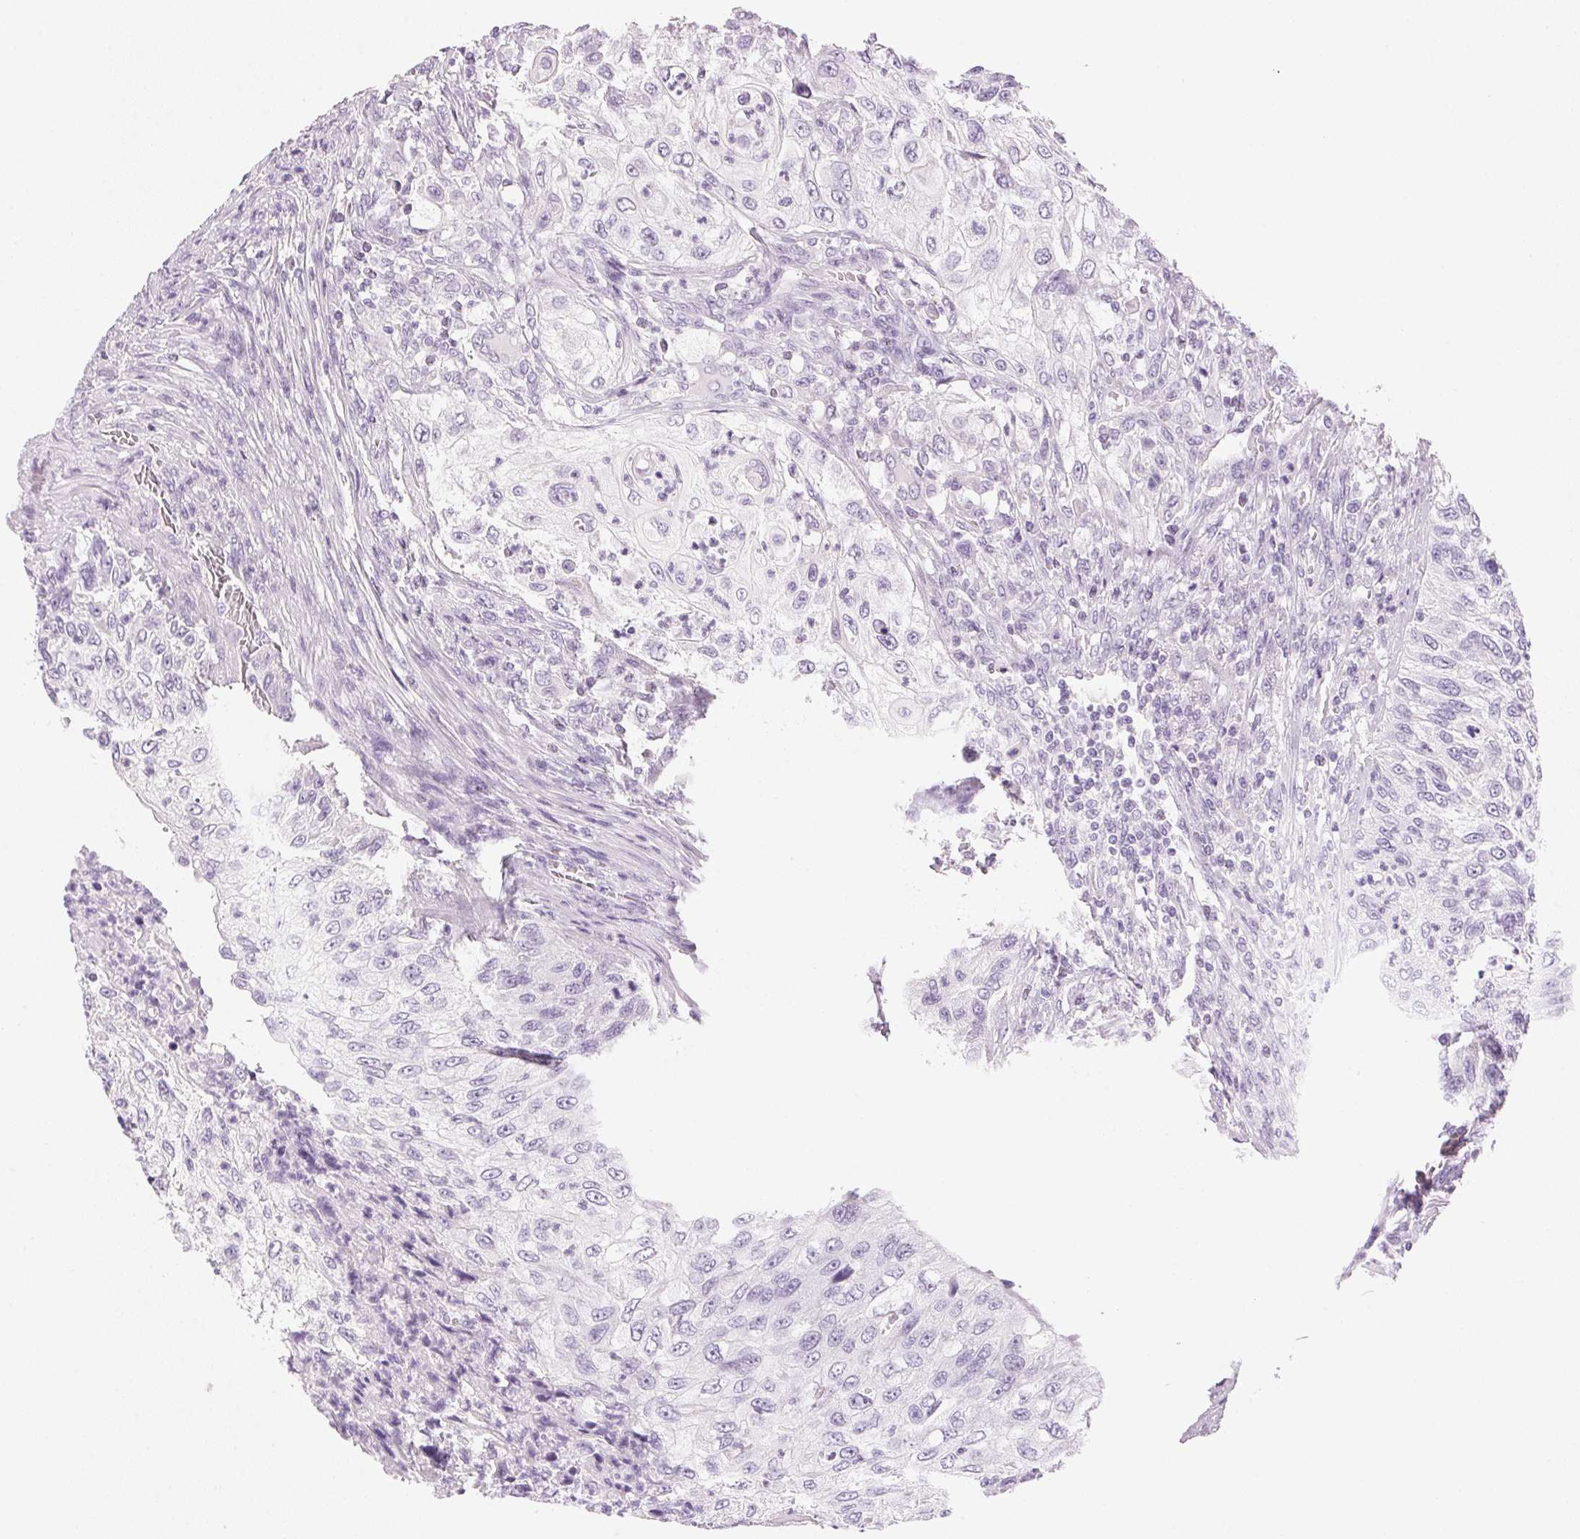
{"staining": {"intensity": "negative", "quantity": "none", "location": "none"}, "tissue": "urothelial cancer", "cell_type": "Tumor cells", "image_type": "cancer", "snomed": [{"axis": "morphology", "description": "Urothelial carcinoma, High grade"}, {"axis": "topography", "description": "Urinary bladder"}], "caption": "This is an IHC image of human urothelial cancer. There is no positivity in tumor cells.", "gene": "IGFBP1", "patient": {"sex": "female", "age": 60}}